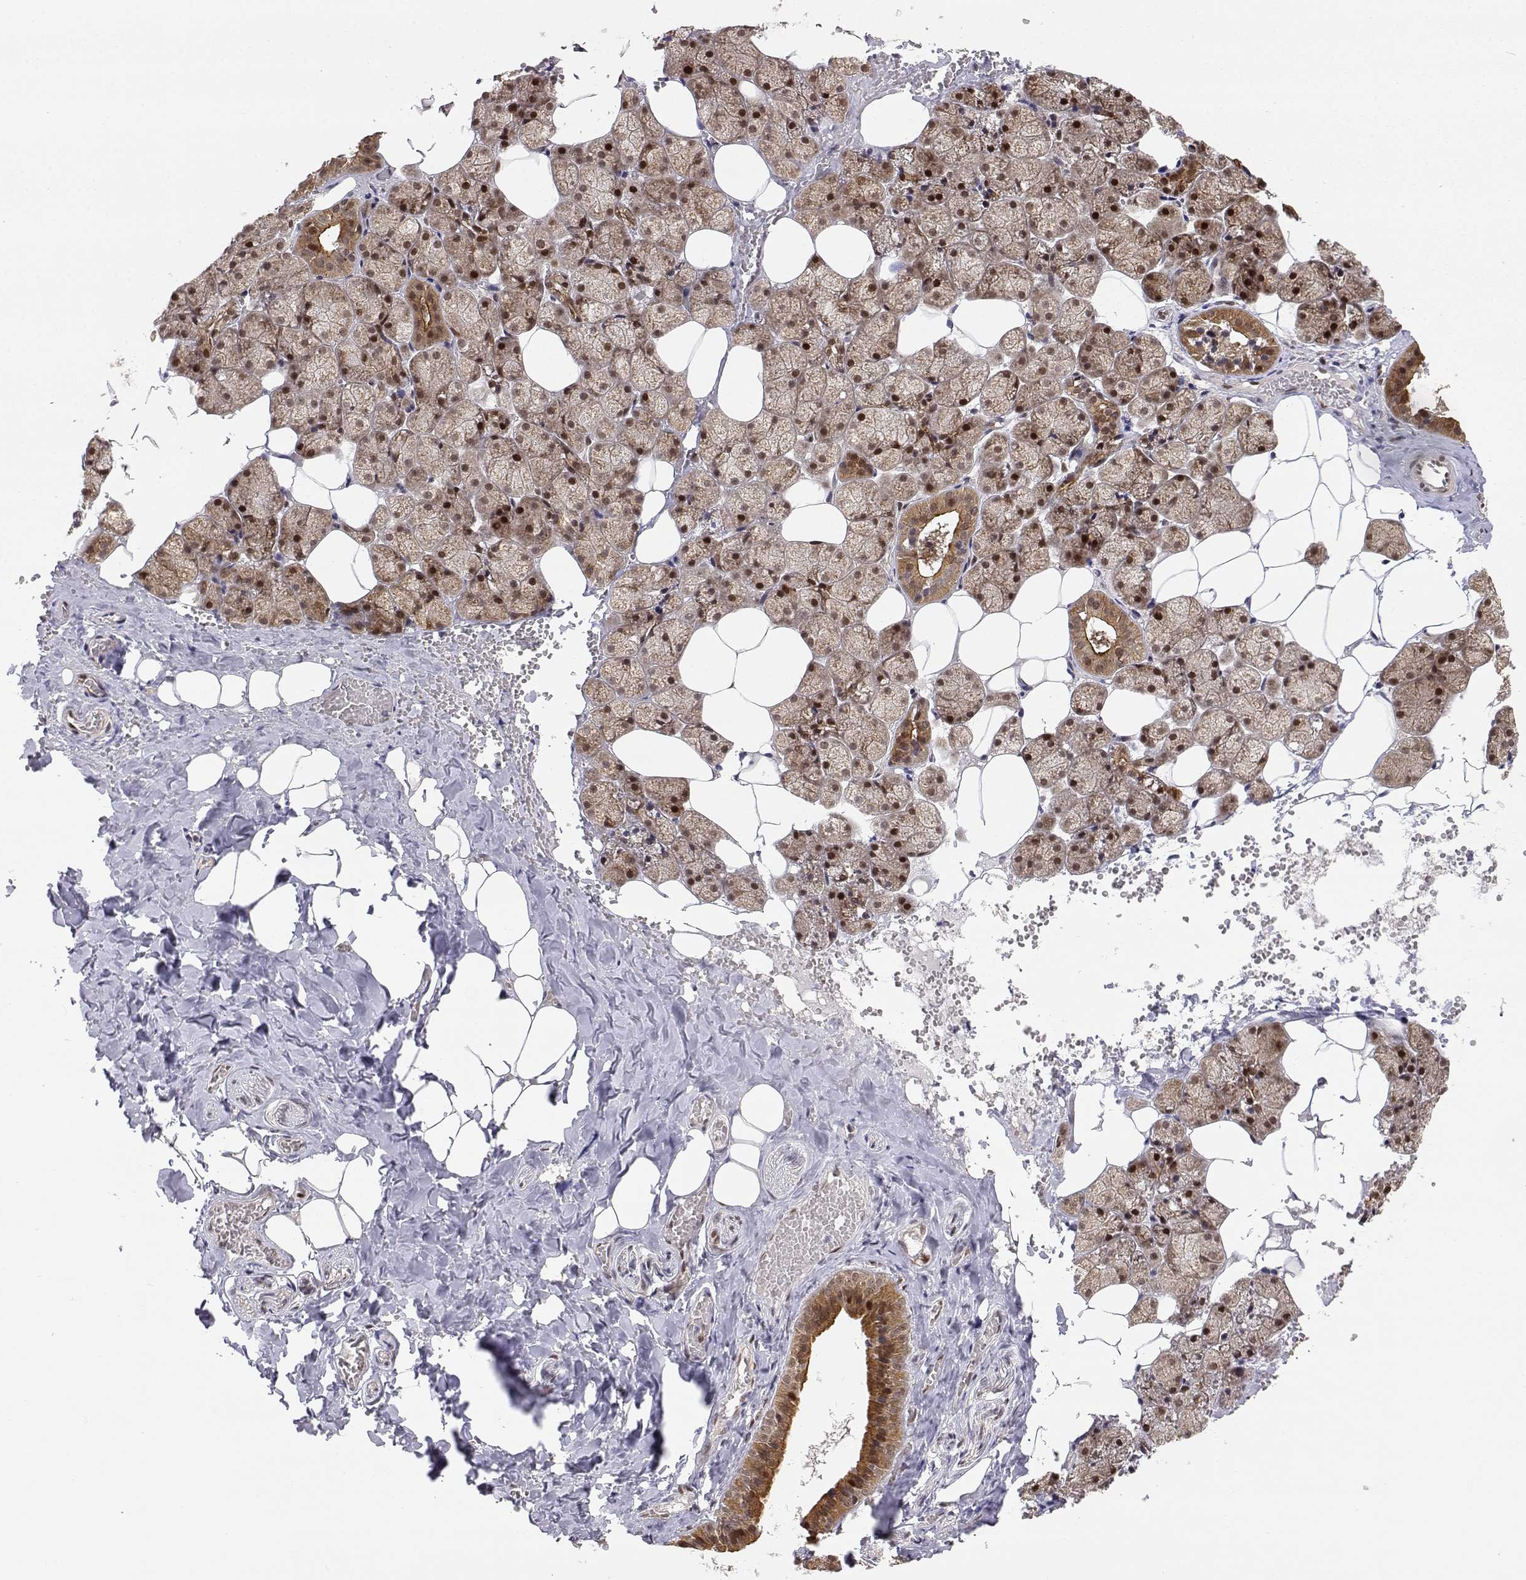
{"staining": {"intensity": "moderate", "quantity": ">75%", "location": "cytoplasmic/membranous,nuclear"}, "tissue": "salivary gland", "cell_type": "Glandular cells", "image_type": "normal", "snomed": [{"axis": "morphology", "description": "Normal tissue, NOS"}, {"axis": "topography", "description": "Salivary gland"}], "caption": "Protein expression by immunohistochemistry (IHC) reveals moderate cytoplasmic/membranous,nuclear staining in approximately >75% of glandular cells in unremarkable salivary gland. The protein is stained brown, and the nuclei are stained in blue (DAB IHC with brightfield microscopy, high magnification).", "gene": "BRCA1", "patient": {"sex": "male", "age": 38}}